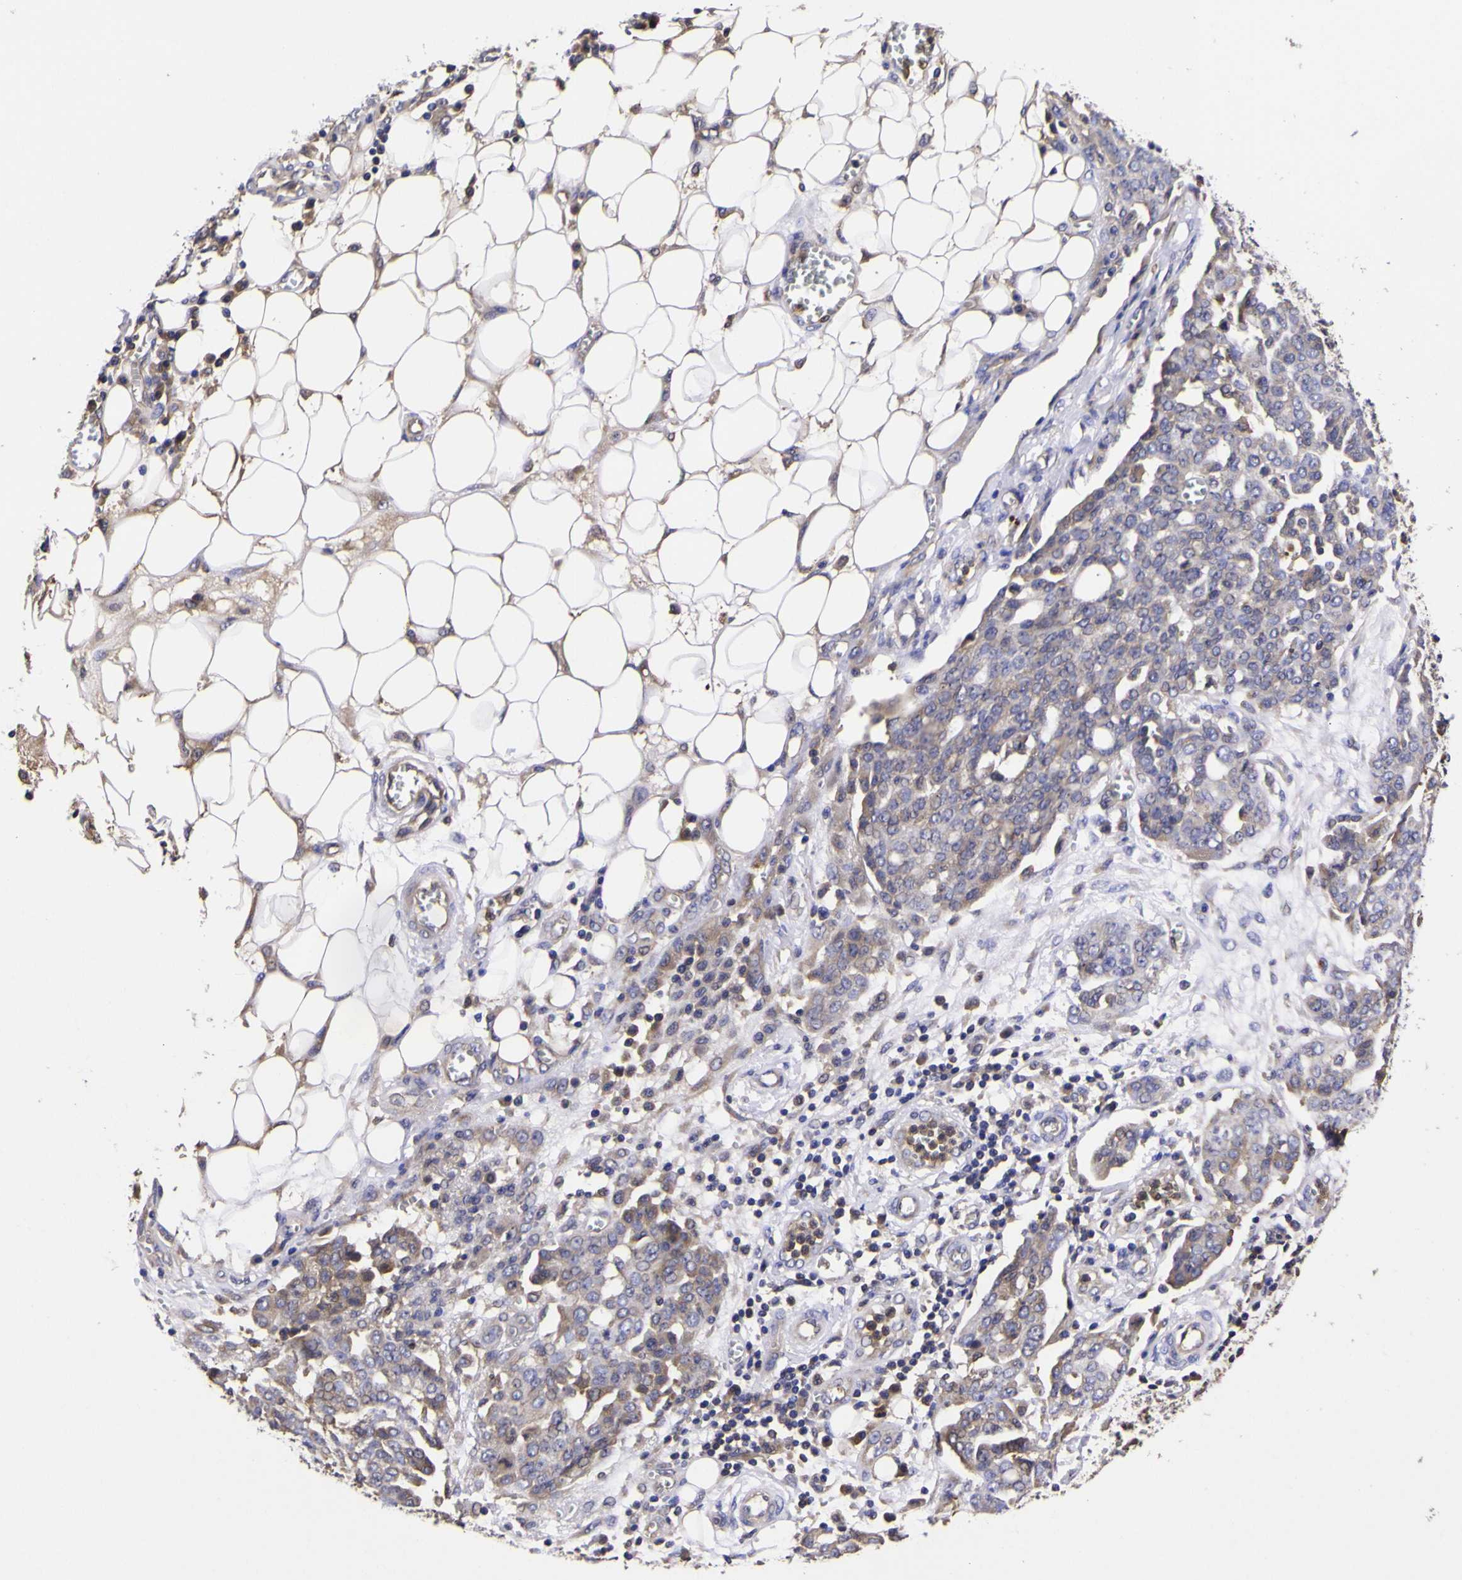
{"staining": {"intensity": "negative", "quantity": "none", "location": "none"}, "tissue": "ovarian cancer", "cell_type": "Tumor cells", "image_type": "cancer", "snomed": [{"axis": "morphology", "description": "Cystadenocarcinoma, serous, NOS"}, {"axis": "topography", "description": "Soft tissue"}, {"axis": "topography", "description": "Ovary"}], "caption": "High power microscopy histopathology image of an IHC histopathology image of ovarian cancer, revealing no significant positivity in tumor cells.", "gene": "MAPK14", "patient": {"sex": "female", "age": 57}}